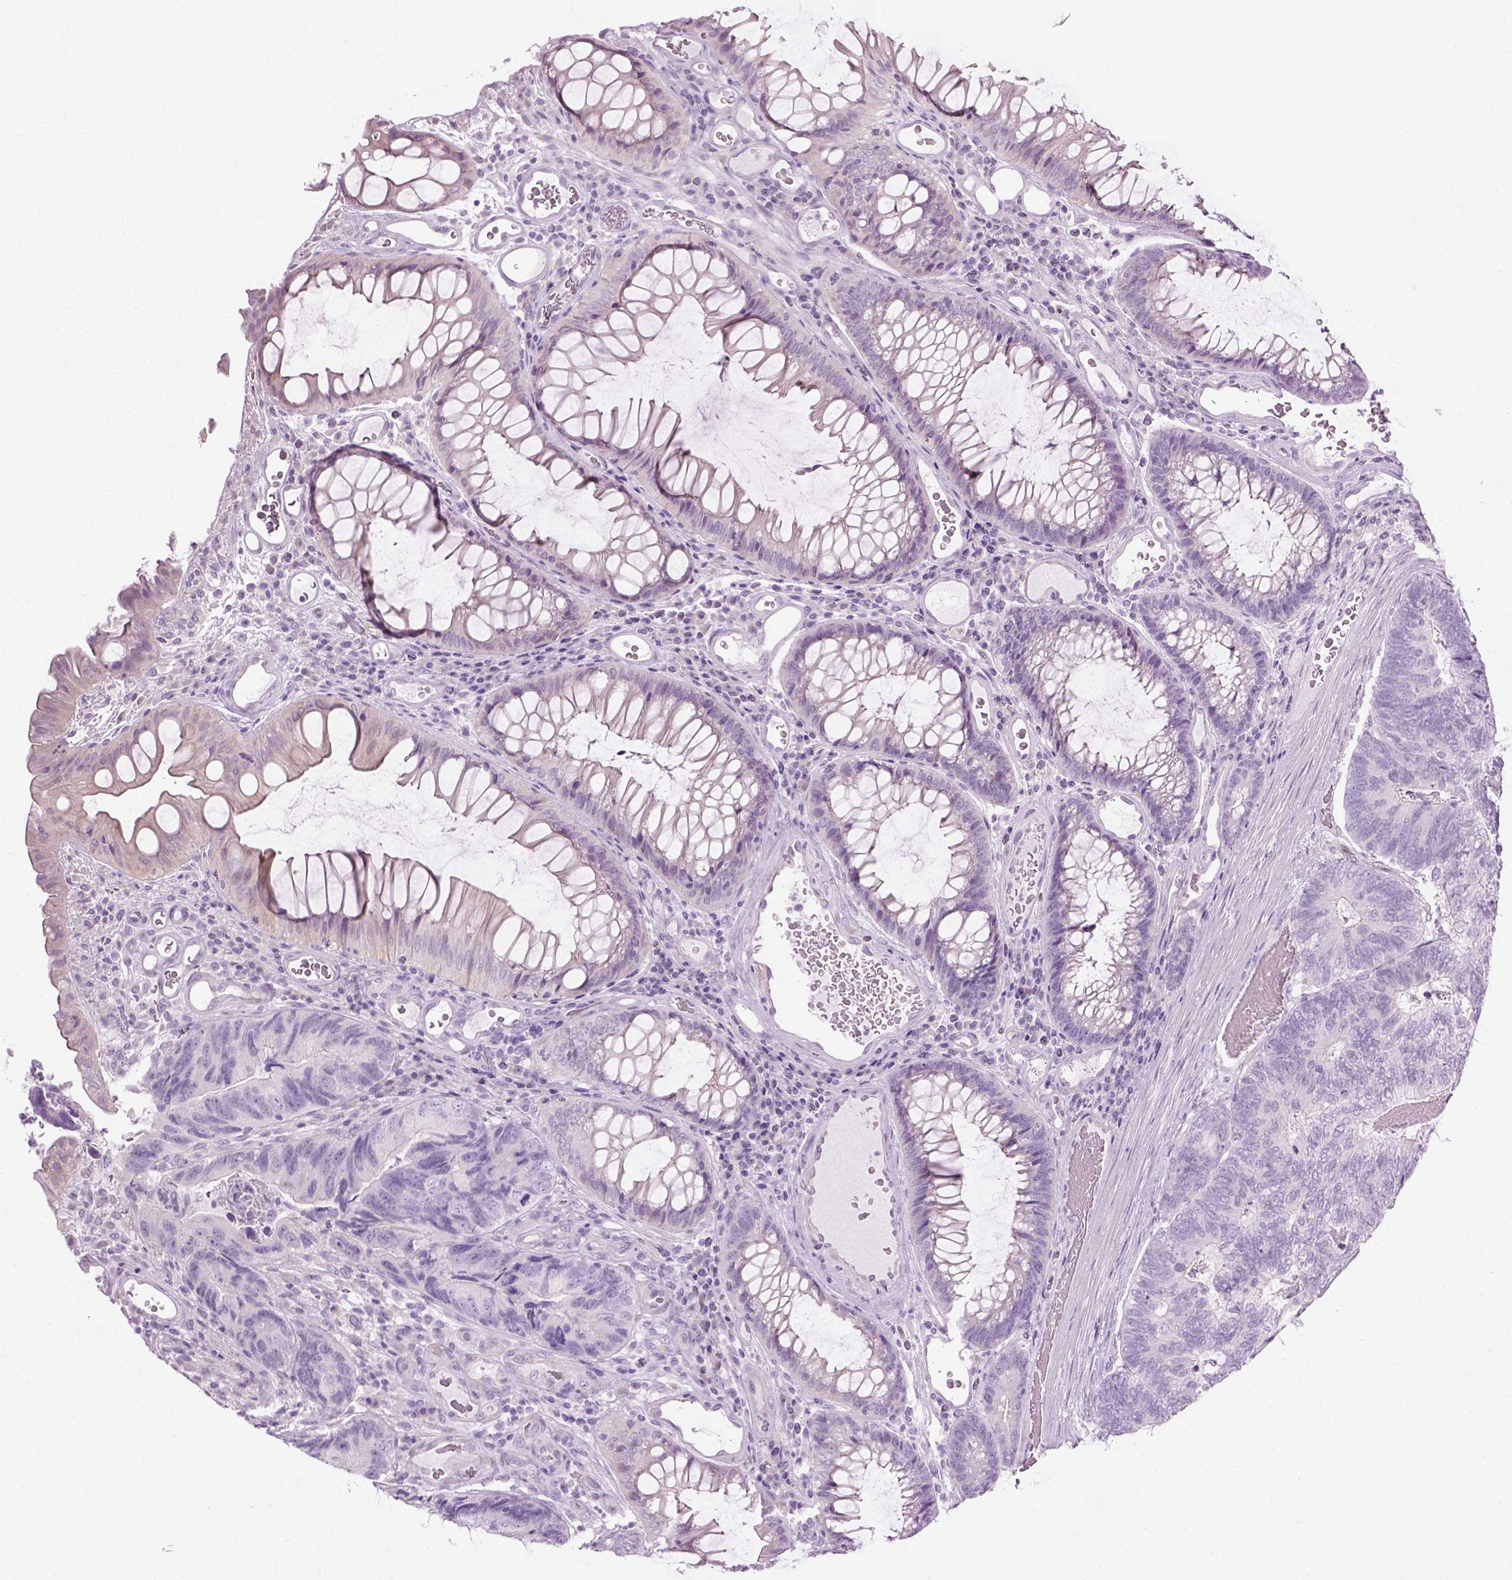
{"staining": {"intensity": "negative", "quantity": "none", "location": "none"}, "tissue": "colorectal cancer", "cell_type": "Tumor cells", "image_type": "cancer", "snomed": [{"axis": "morphology", "description": "Adenocarcinoma, NOS"}, {"axis": "topography", "description": "Colon"}], "caption": "DAB immunohistochemical staining of human adenocarcinoma (colorectal) reveals no significant staining in tumor cells.", "gene": "CIBAR2", "patient": {"sex": "female", "age": 67}}